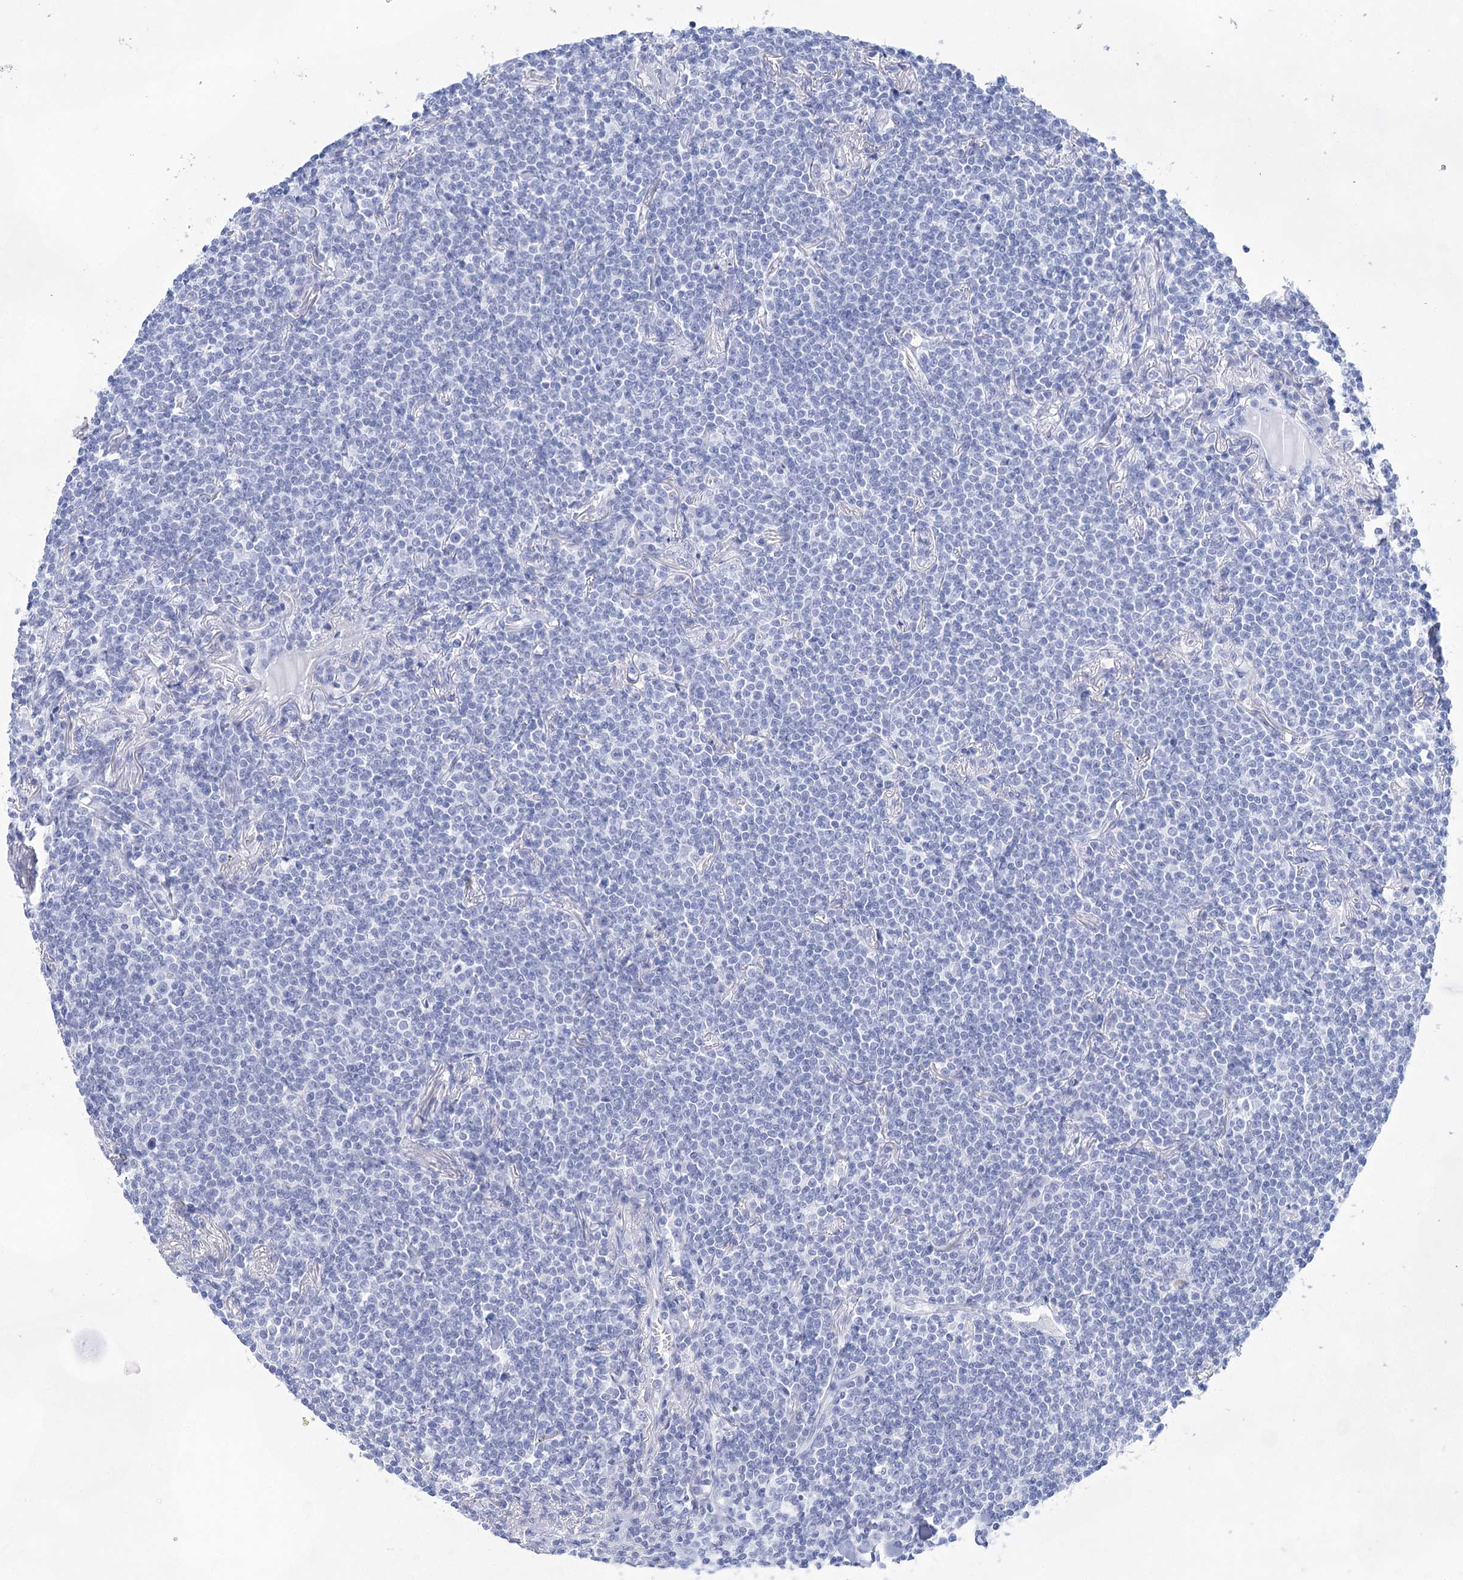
{"staining": {"intensity": "negative", "quantity": "none", "location": "none"}, "tissue": "lymphoma", "cell_type": "Tumor cells", "image_type": "cancer", "snomed": [{"axis": "morphology", "description": "Malignant lymphoma, non-Hodgkin's type, Low grade"}, {"axis": "topography", "description": "Lung"}], "caption": "Immunohistochemistry micrograph of lymphoma stained for a protein (brown), which demonstrates no positivity in tumor cells.", "gene": "LALBA", "patient": {"sex": "female", "age": 71}}